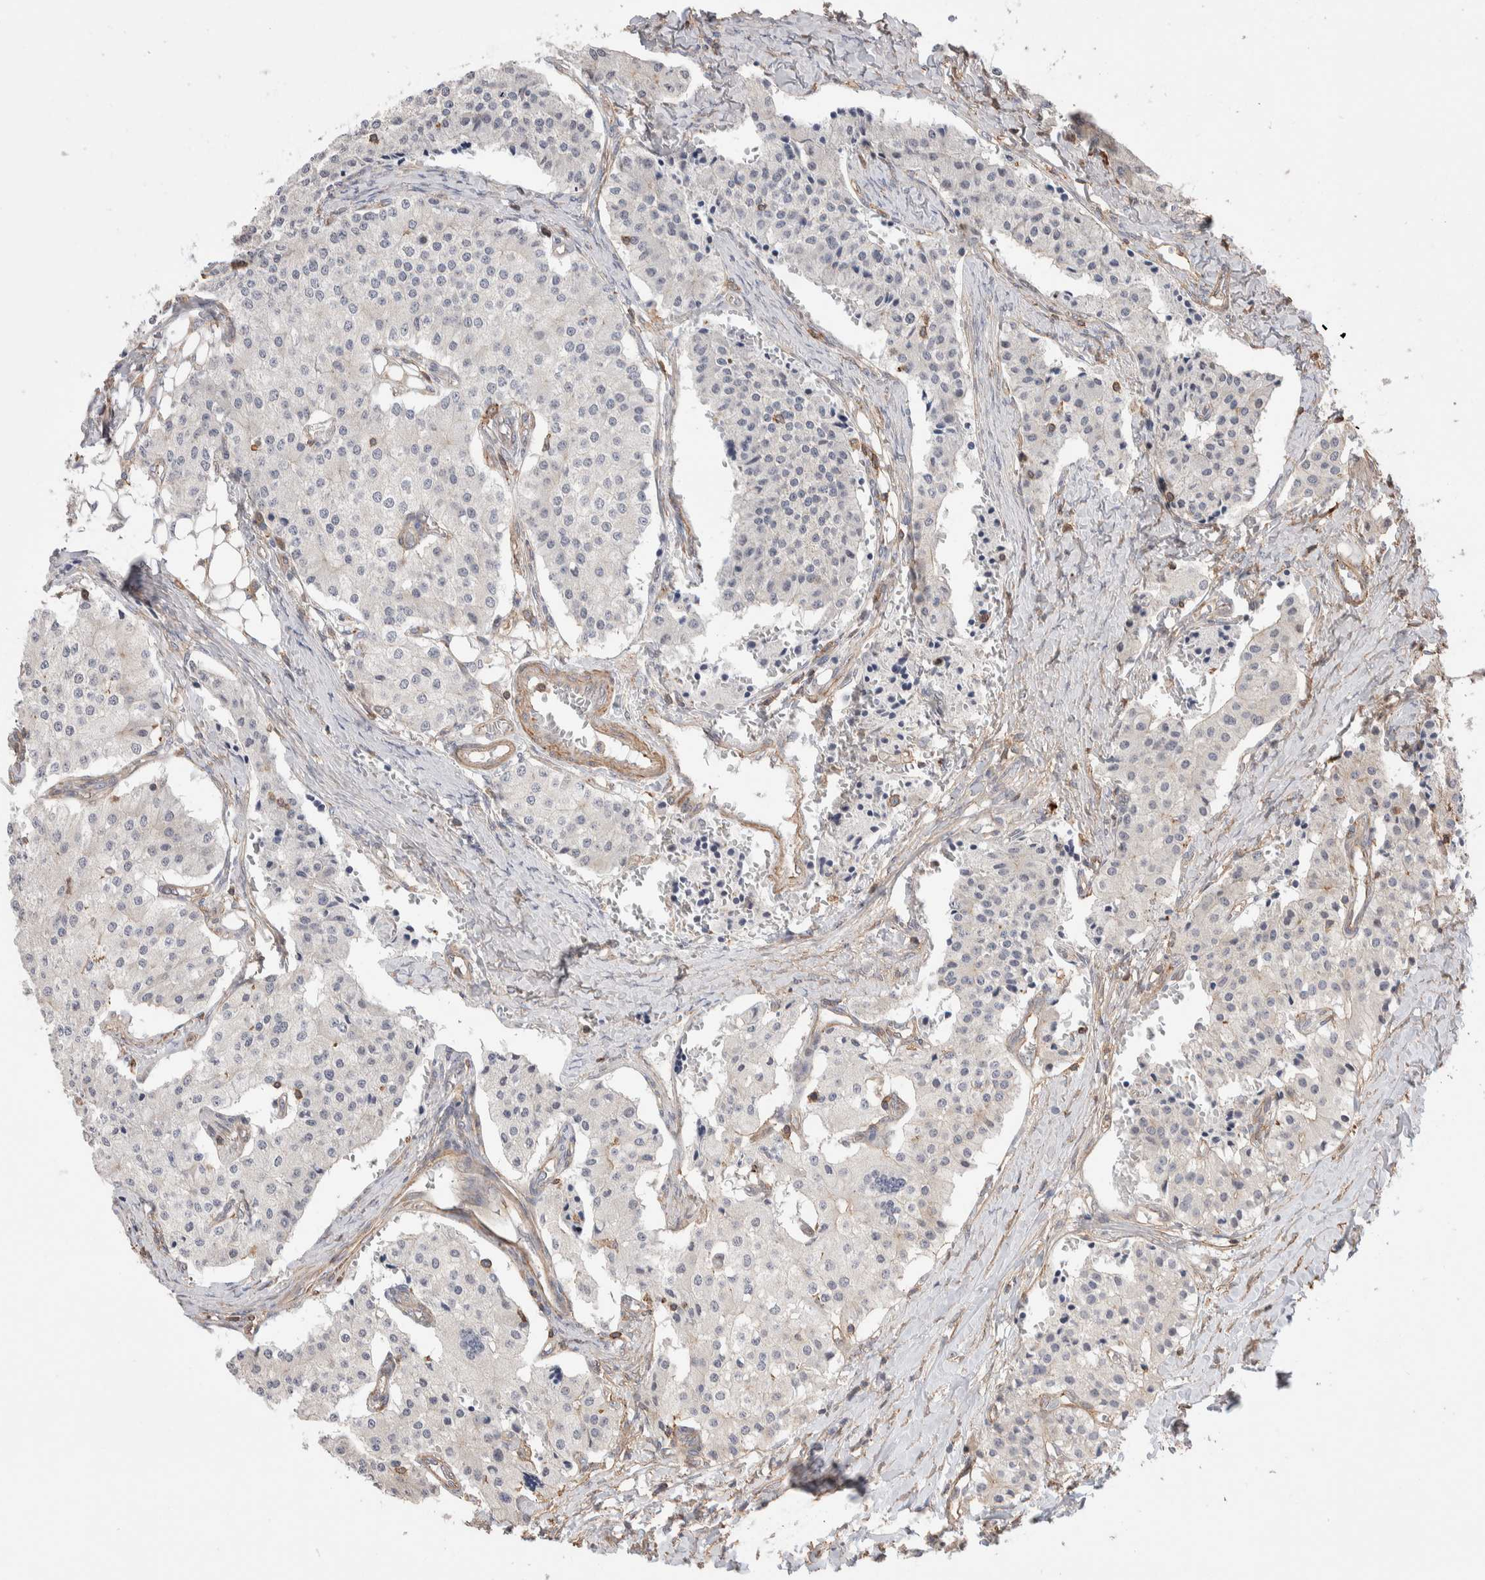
{"staining": {"intensity": "negative", "quantity": "none", "location": "none"}, "tissue": "carcinoid", "cell_type": "Tumor cells", "image_type": "cancer", "snomed": [{"axis": "morphology", "description": "Carcinoid, malignant, NOS"}, {"axis": "topography", "description": "Colon"}], "caption": "Human malignant carcinoid stained for a protein using IHC exhibits no expression in tumor cells.", "gene": "ZNF704", "patient": {"sex": "female", "age": 52}}